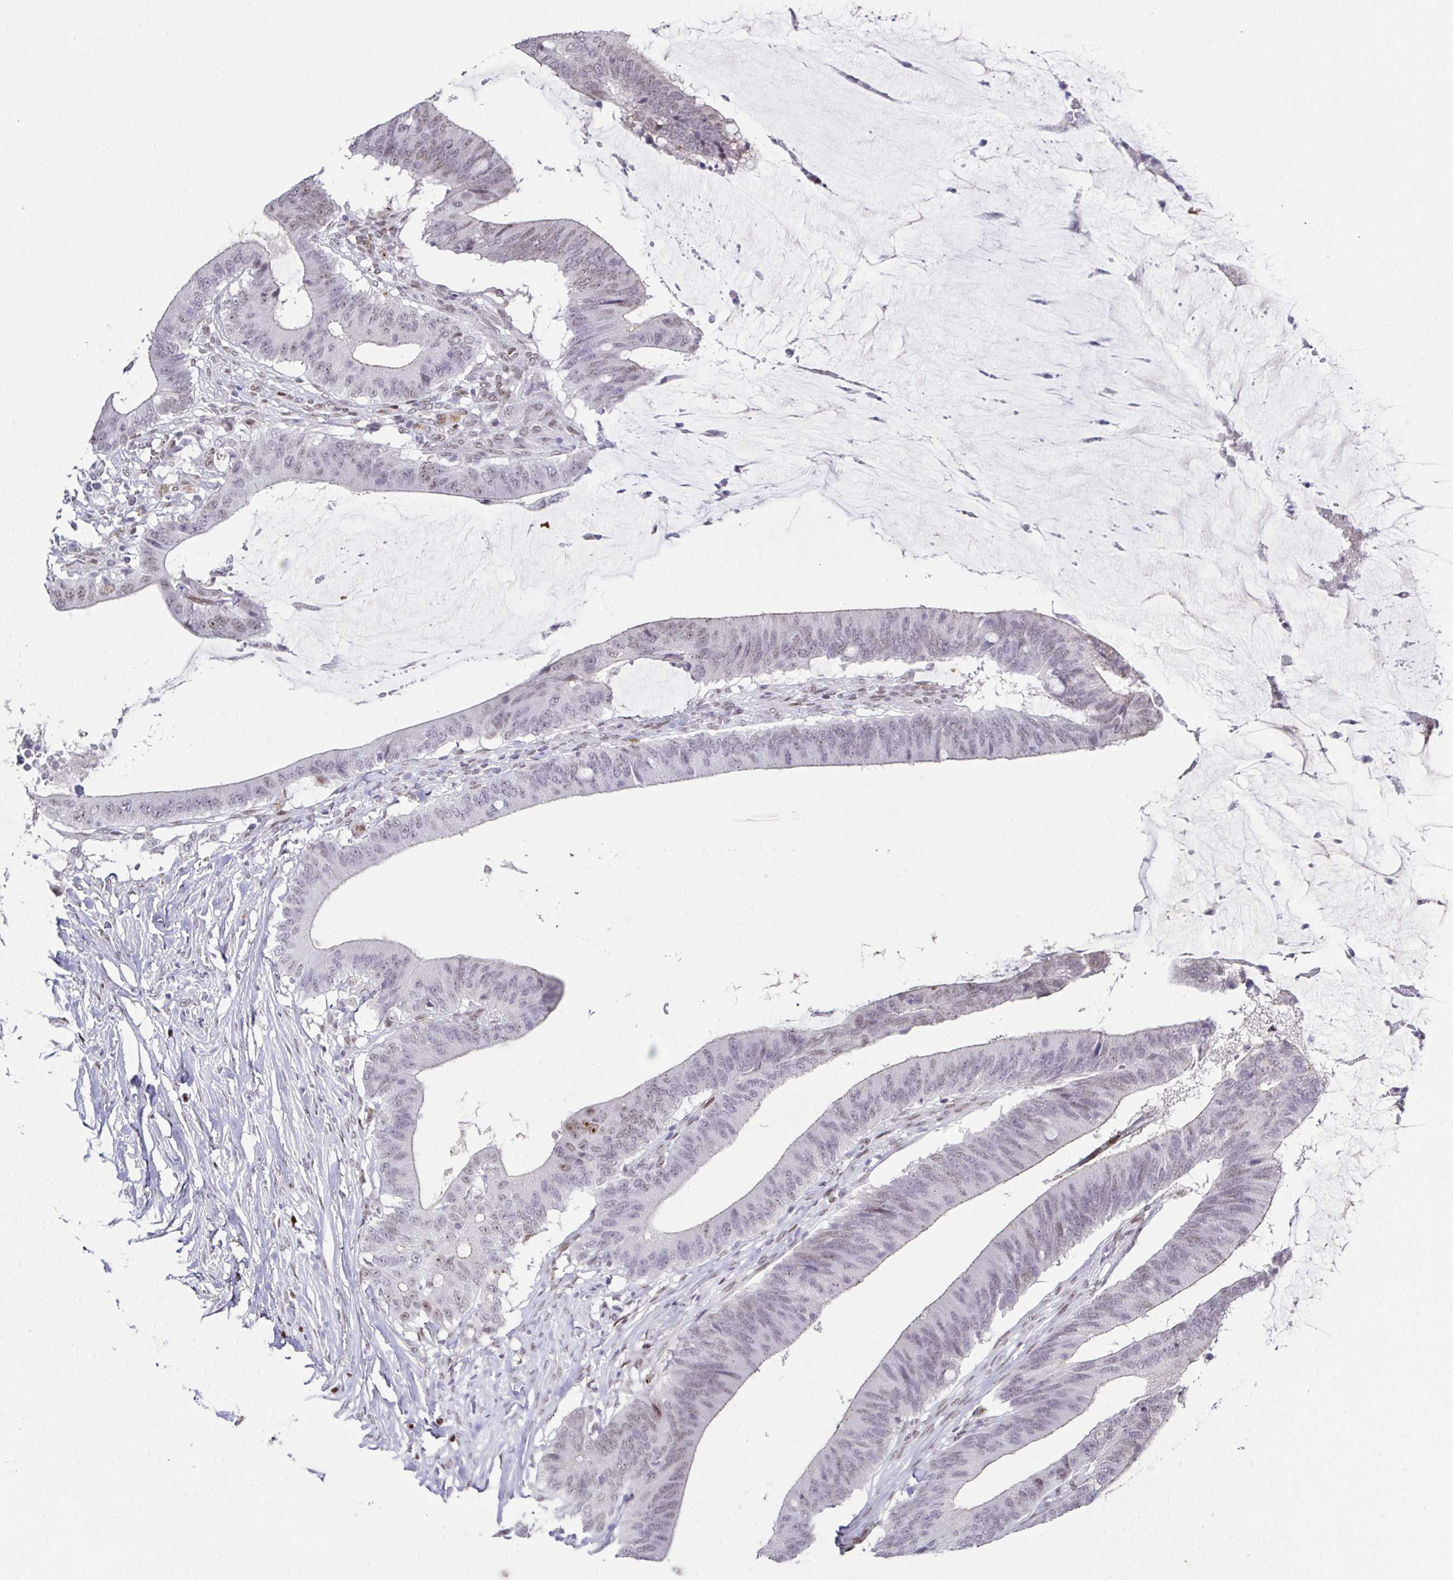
{"staining": {"intensity": "moderate", "quantity": "25%-75%", "location": "nuclear"}, "tissue": "colorectal cancer", "cell_type": "Tumor cells", "image_type": "cancer", "snomed": [{"axis": "morphology", "description": "Adenocarcinoma, NOS"}, {"axis": "topography", "description": "Colon"}], "caption": "An image showing moderate nuclear expression in approximately 25%-75% of tumor cells in adenocarcinoma (colorectal), as visualized by brown immunohistochemical staining.", "gene": "RB1", "patient": {"sex": "female", "age": 43}}